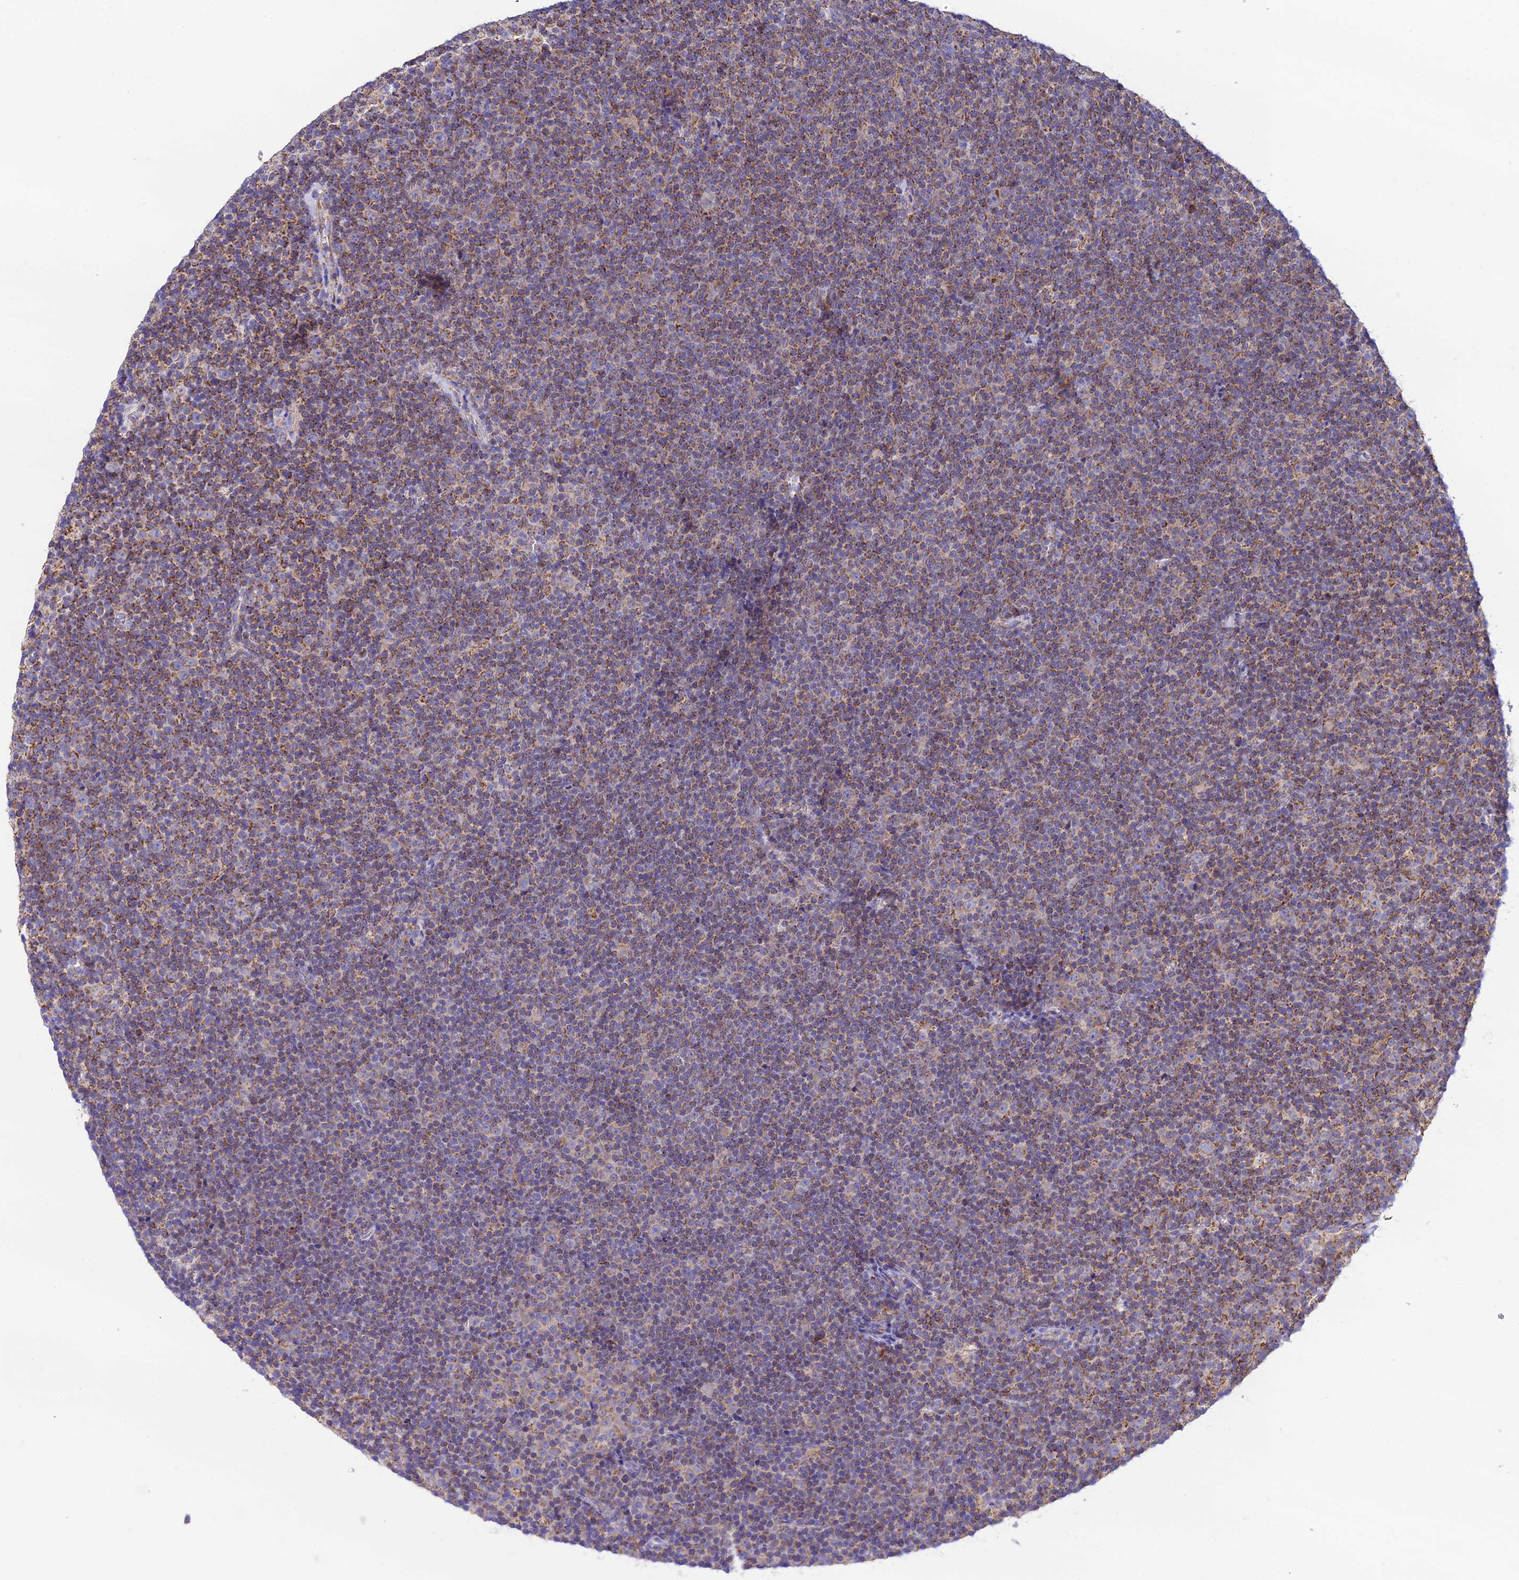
{"staining": {"intensity": "moderate", "quantity": ">75%", "location": "cytoplasmic/membranous"}, "tissue": "lymphoma", "cell_type": "Tumor cells", "image_type": "cancer", "snomed": [{"axis": "morphology", "description": "Malignant lymphoma, non-Hodgkin's type, Low grade"}, {"axis": "topography", "description": "Lymph node"}], "caption": "A photomicrograph of human low-grade malignant lymphoma, non-Hodgkin's type stained for a protein demonstrates moderate cytoplasmic/membranous brown staining in tumor cells.", "gene": "HSDL2", "patient": {"sex": "female", "age": 67}}